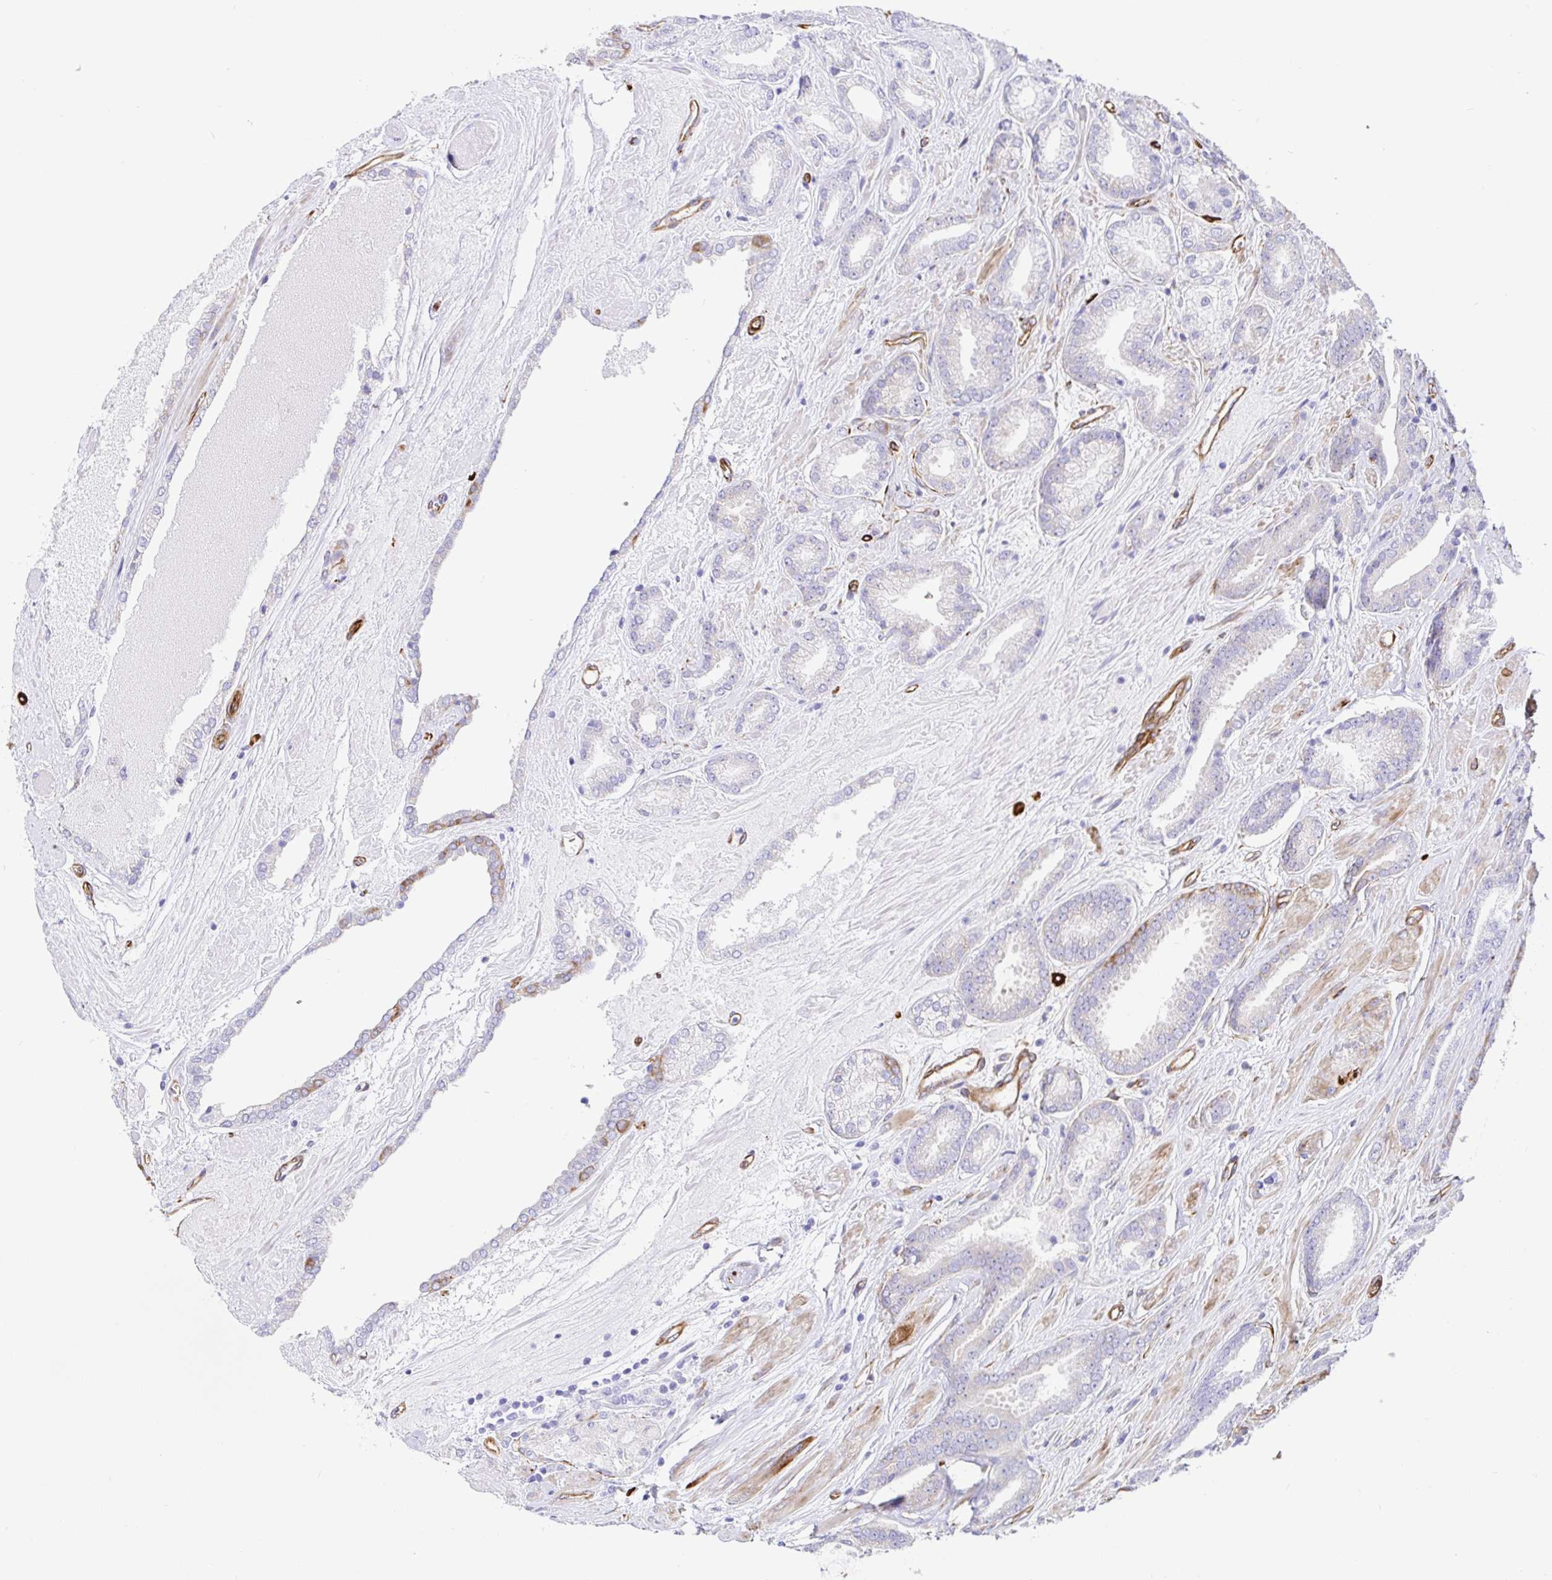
{"staining": {"intensity": "negative", "quantity": "none", "location": "none"}, "tissue": "prostate cancer", "cell_type": "Tumor cells", "image_type": "cancer", "snomed": [{"axis": "morphology", "description": "Adenocarcinoma, High grade"}, {"axis": "topography", "description": "Prostate"}], "caption": "Tumor cells show no significant protein positivity in high-grade adenocarcinoma (prostate).", "gene": "DOCK1", "patient": {"sex": "male", "age": 56}}